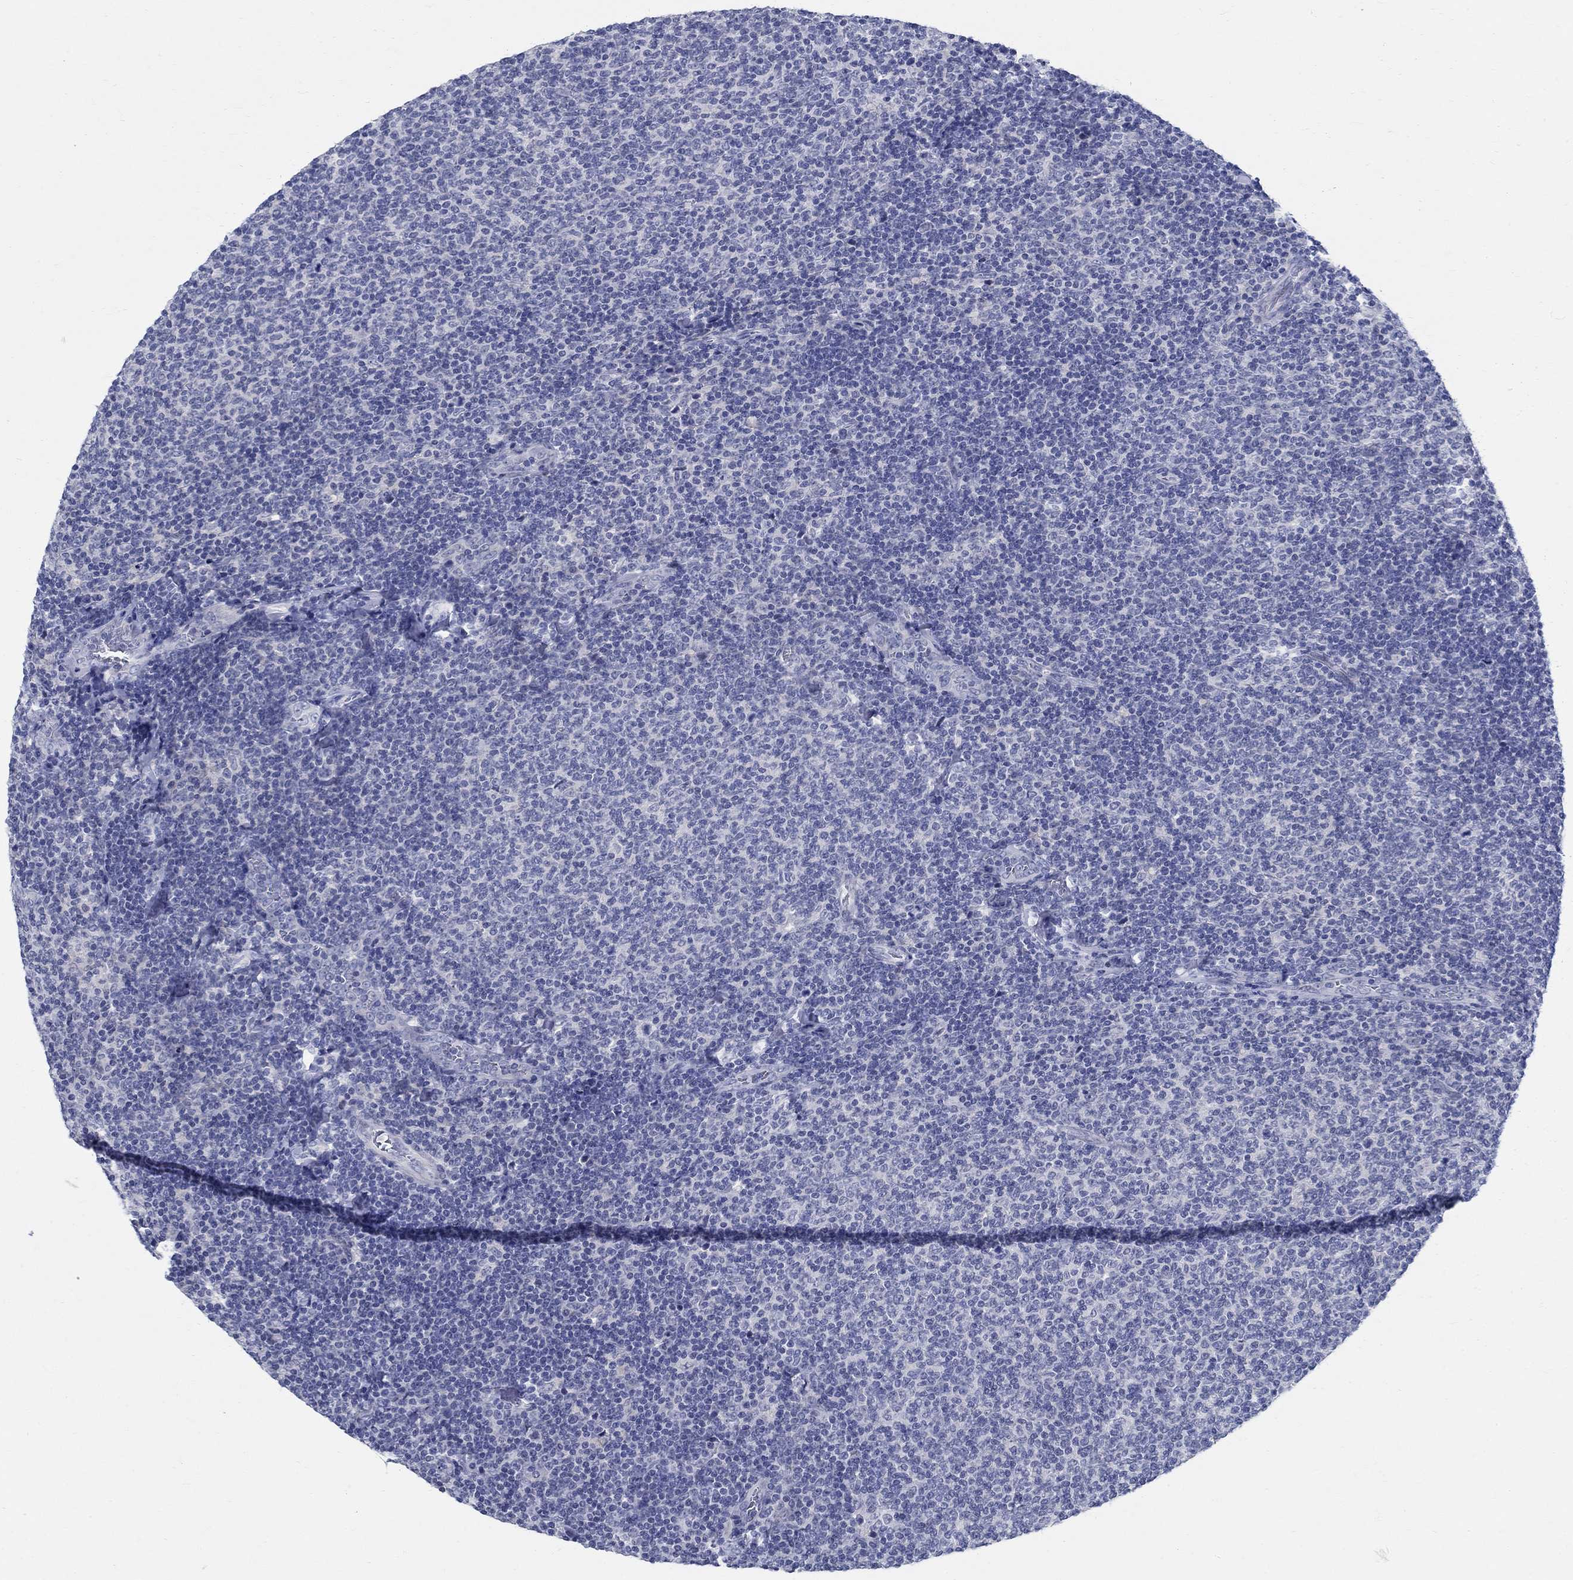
{"staining": {"intensity": "negative", "quantity": "none", "location": "none"}, "tissue": "lymphoma", "cell_type": "Tumor cells", "image_type": "cancer", "snomed": [{"axis": "morphology", "description": "Malignant lymphoma, non-Hodgkin's type, Low grade"}, {"axis": "topography", "description": "Lymph node"}], "caption": "Histopathology image shows no significant protein staining in tumor cells of lymphoma.", "gene": "CETN1", "patient": {"sex": "male", "age": 52}}